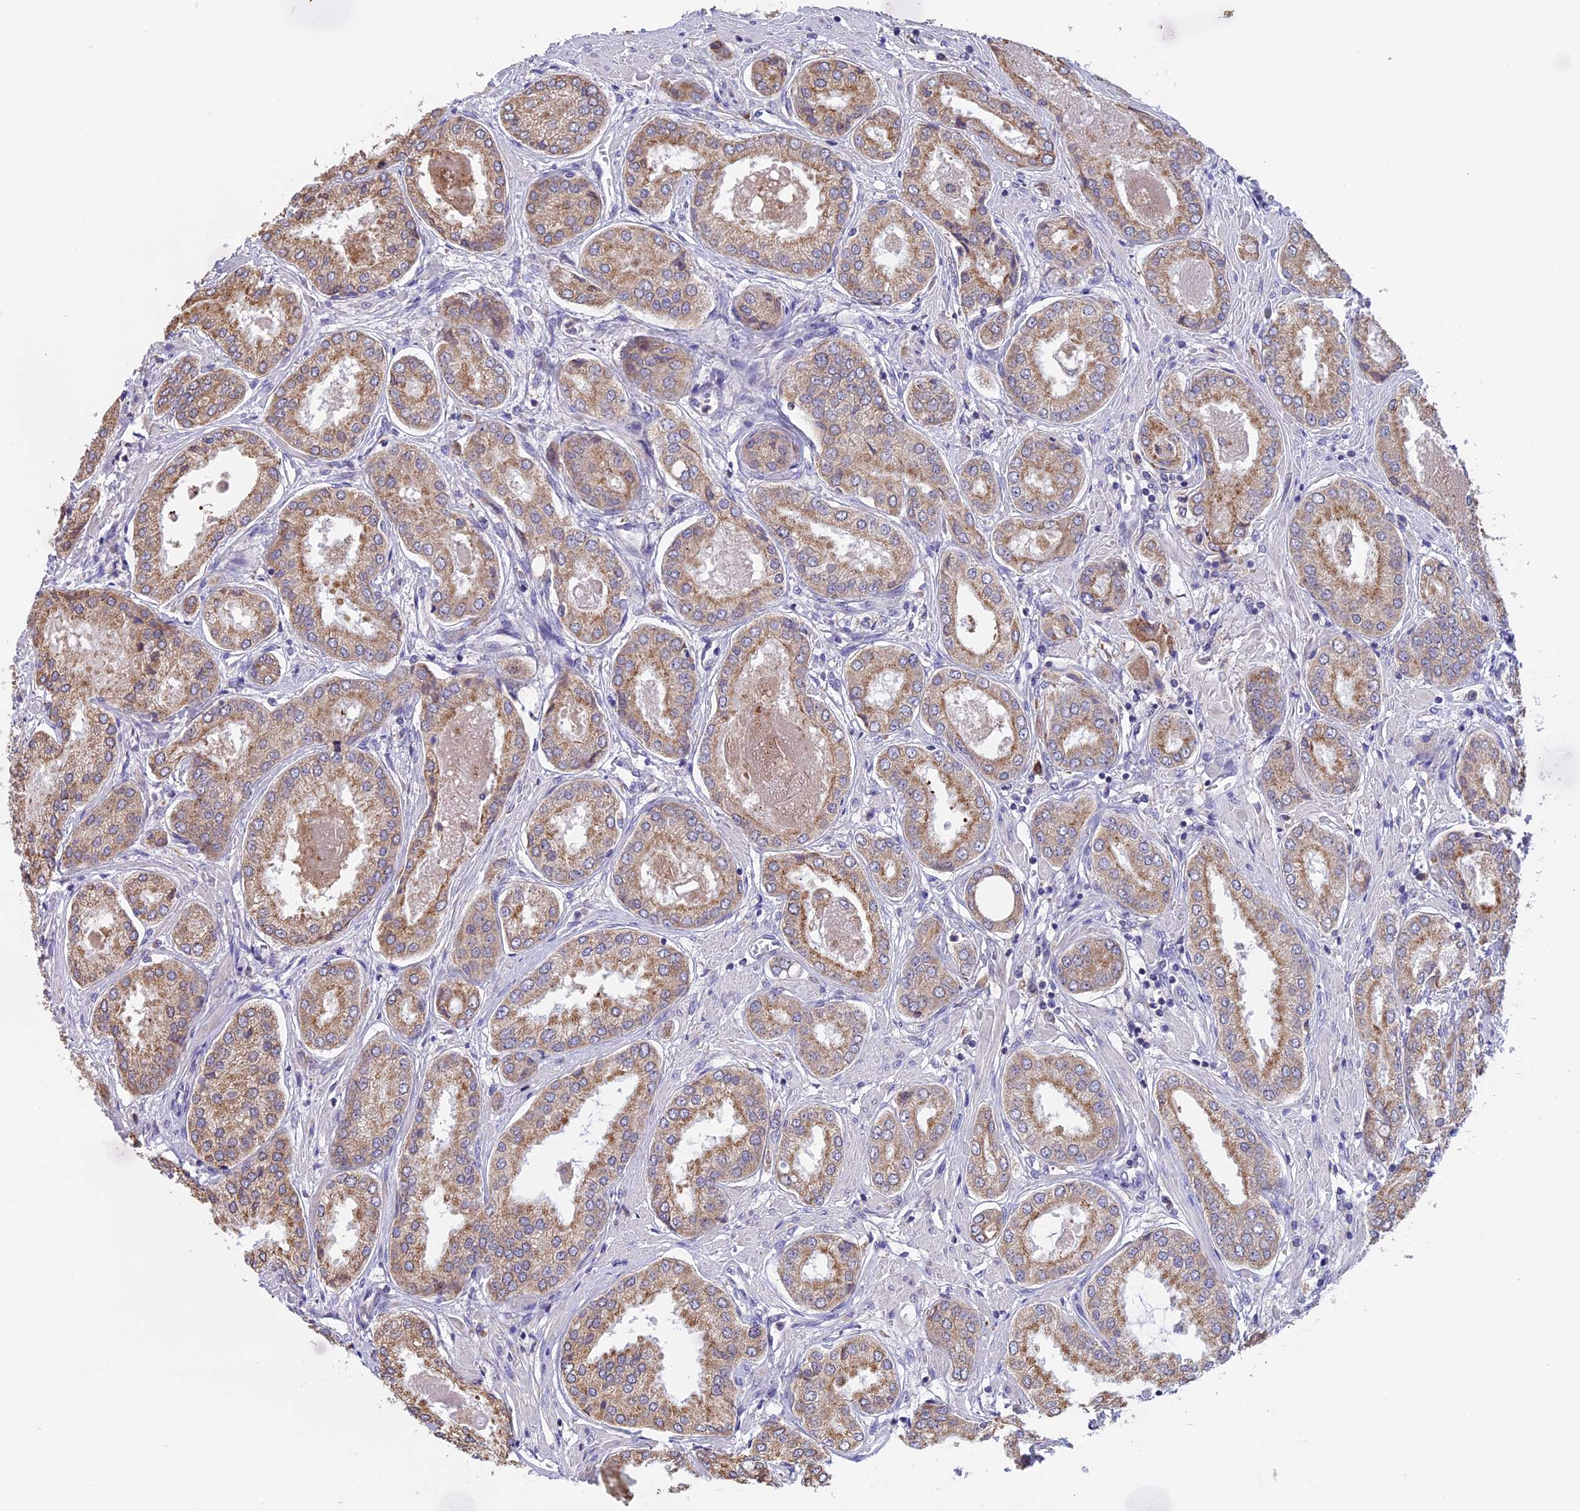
{"staining": {"intensity": "weak", "quantity": ">75%", "location": "cytoplasmic/membranous"}, "tissue": "prostate cancer", "cell_type": "Tumor cells", "image_type": "cancer", "snomed": [{"axis": "morphology", "description": "Adenocarcinoma, Low grade"}, {"axis": "topography", "description": "Prostate"}], "caption": "Prostate cancer (low-grade adenocarcinoma) stained with a protein marker displays weak staining in tumor cells.", "gene": "DMRTA2", "patient": {"sex": "male", "age": 68}}